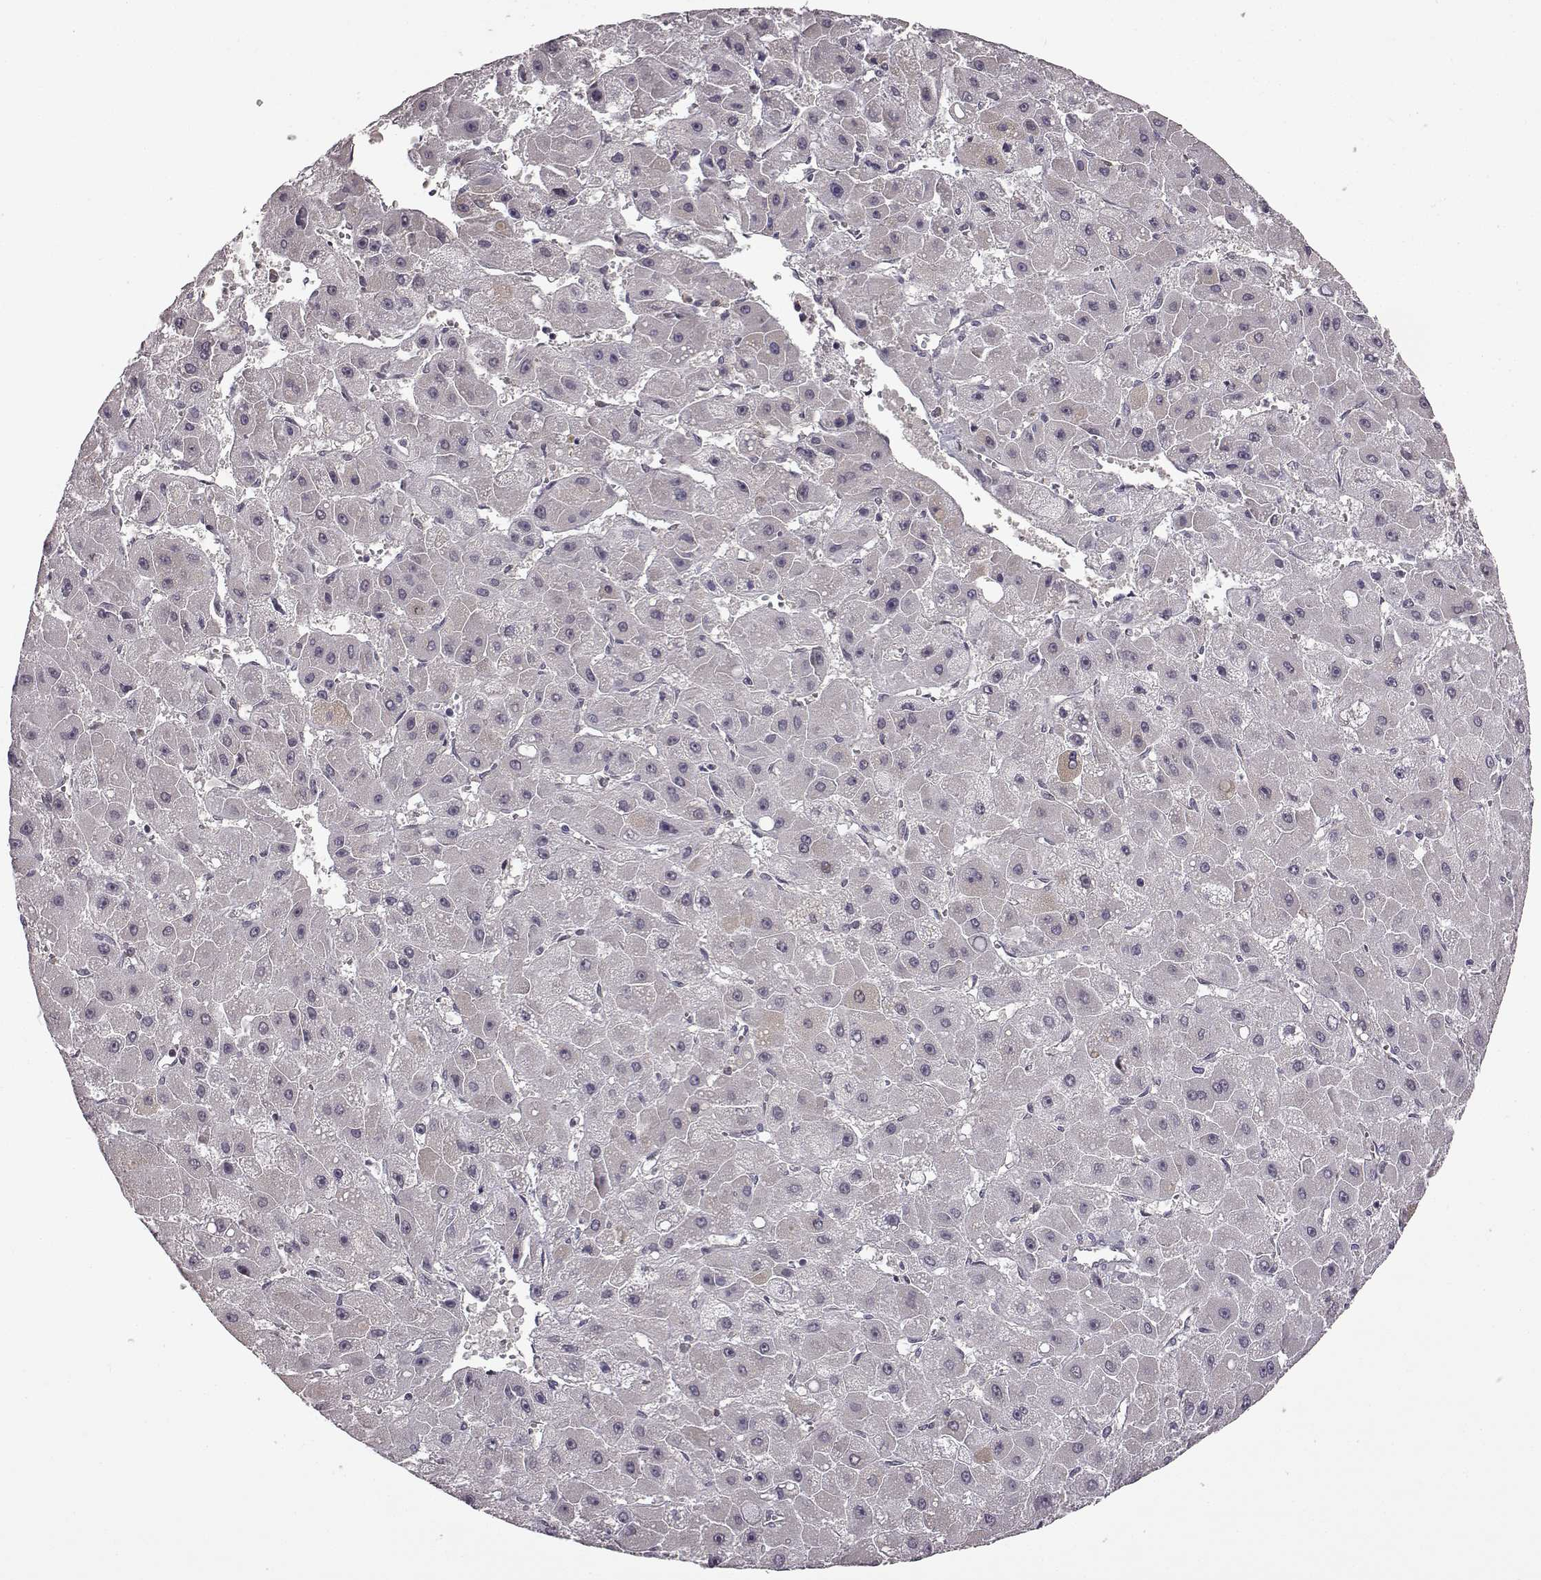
{"staining": {"intensity": "weak", "quantity": "<25%", "location": "cytoplasmic/membranous"}, "tissue": "liver cancer", "cell_type": "Tumor cells", "image_type": "cancer", "snomed": [{"axis": "morphology", "description": "Carcinoma, Hepatocellular, NOS"}, {"axis": "topography", "description": "Liver"}], "caption": "Tumor cells are negative for brown protein staining in liver cancer. (Immunohistochemistry (ihc), brightfield microscopy, high magnification).", "gene": "B3GNT6", "patient": {"sex": "female", "age": 25}}